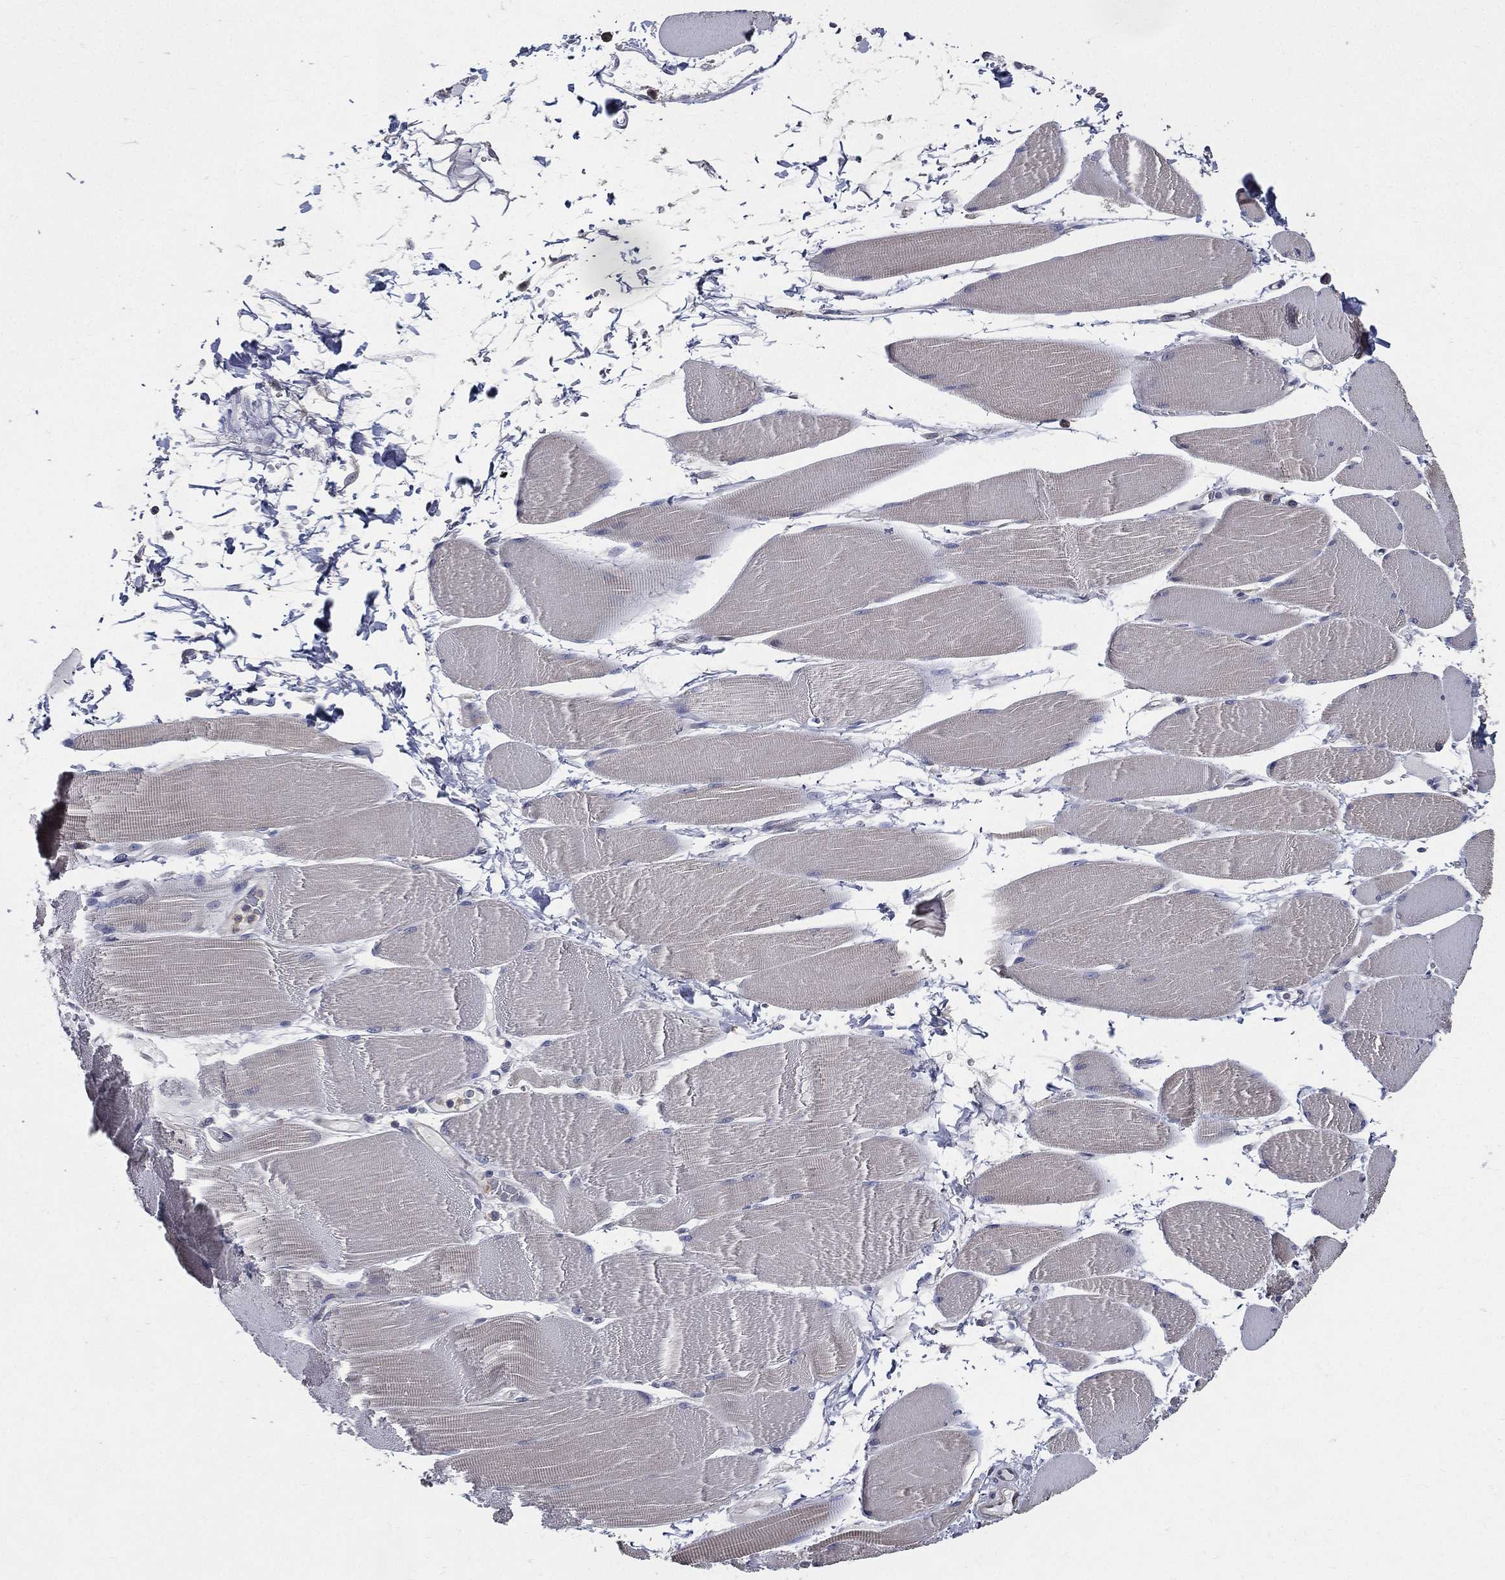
{"staining": {"intensity": "negative", "quantity": "none", "location": "none"}, "tissue": "skeletal muscle", "cell_type": "Myocytes", "image_type": "normal", "snomed": [{"axis": "morphology", "description": "Normal tissue, NOS"}, {"axis": "topography", "description": "Skeletal muscle"}], "caption": "Immunohistochemistry (IHC) micrograph of benign skeletal muscle: human skeletal muscle stained with DAB shows no significant protein staining in myocytes. (DAB (3,3'-diaminobenzidine) immunohistochemistry, high magnification).", "gene": "SERPINB2", "patient": {"sex": "male", "age": 56}}